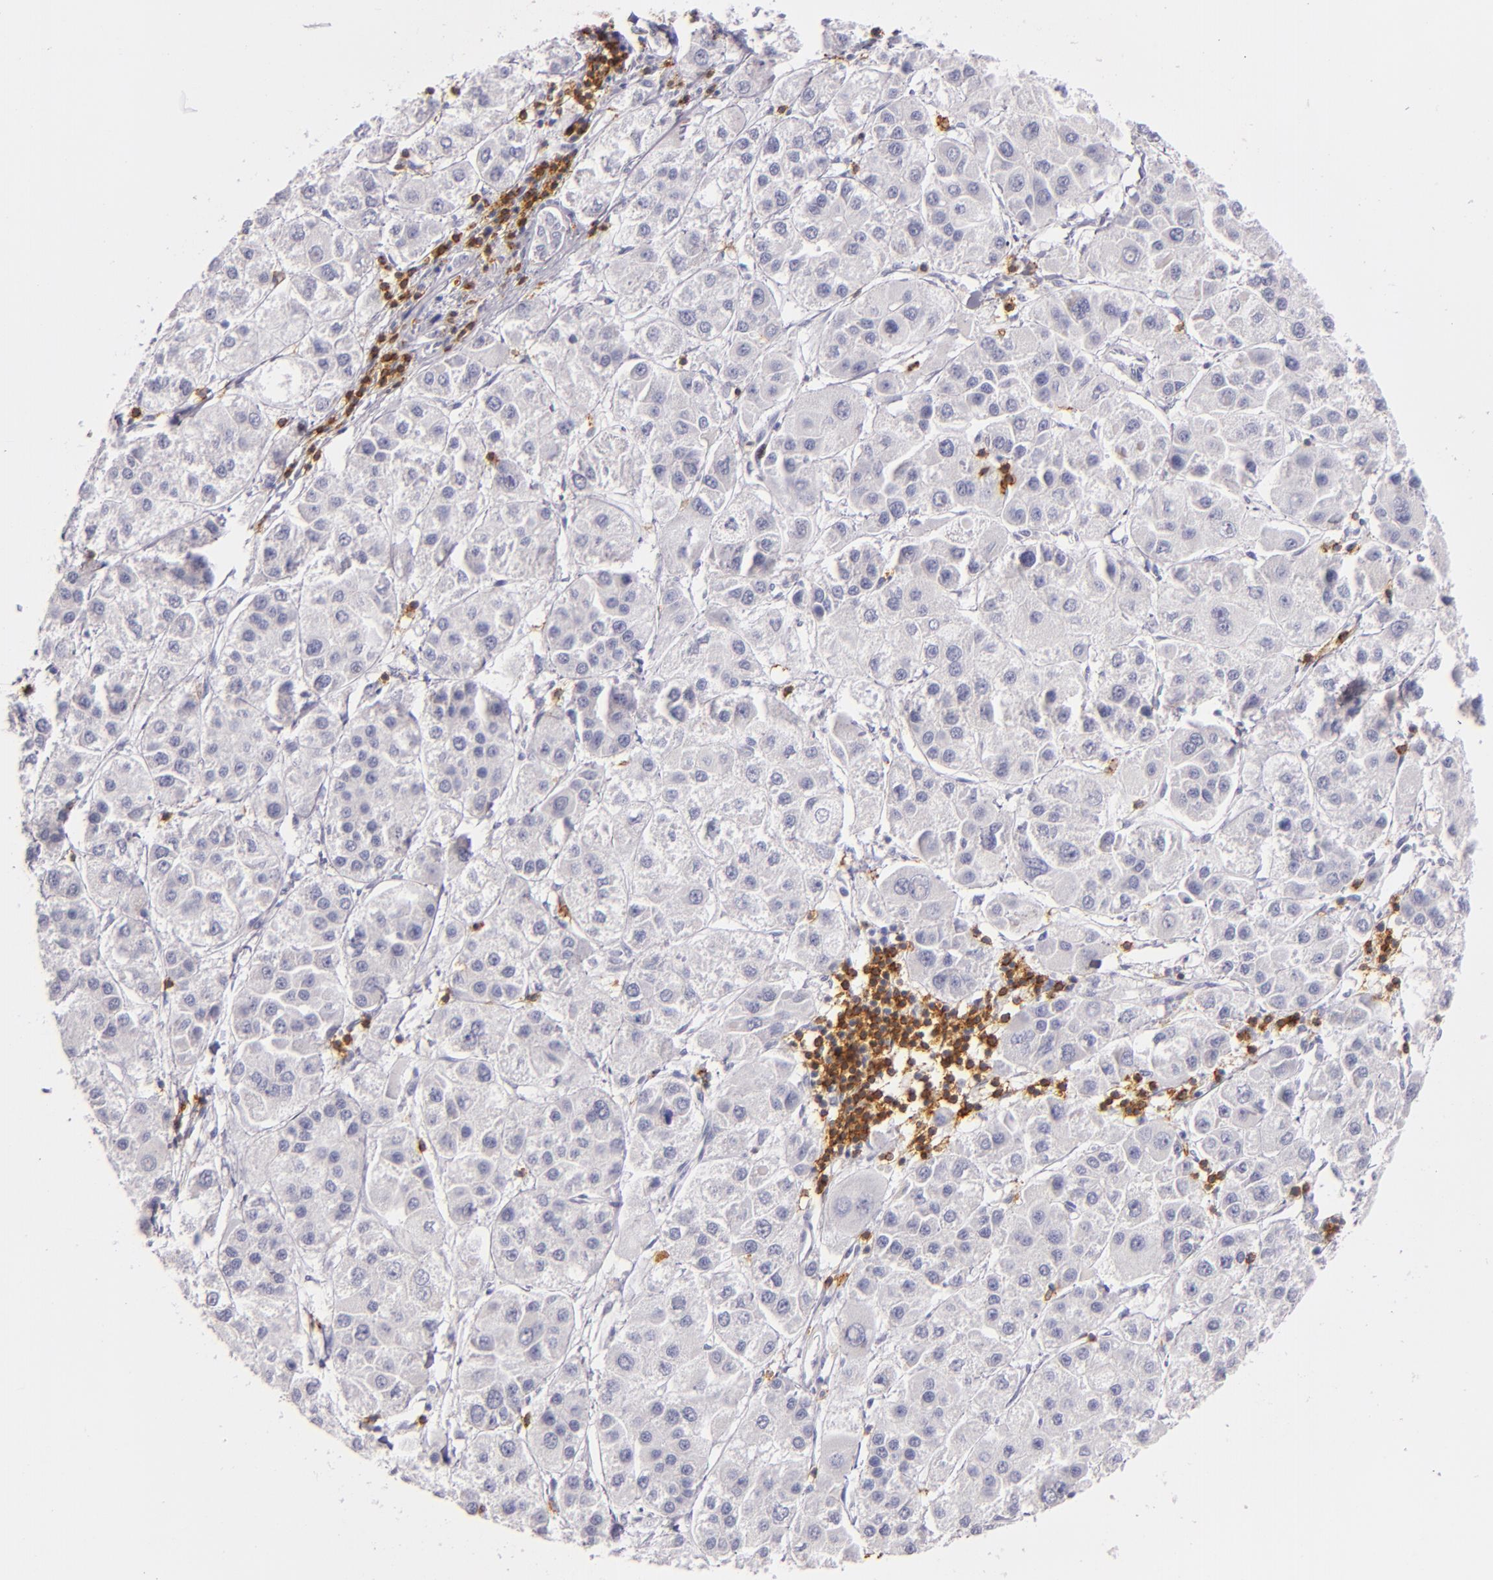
{"staining": {"intensity": "negative", "quantity": "none", "location": "none"}, "tissue": "liver cancer", "cell_type": "Tumor cells", "image_type": "cancer", "snomed": [{"axis": "morphology", "description": "Carcinoma, Hepatocellular, NOS"}, {"axis": "topography", "description": "Liver"}], "caption": "This is an IHC micrograph of human liver cancer (hepatocellular carcinoma). There is no staining in tumor cells.", "gene": "LAT", "patient": {"sex": "female", "age": 85}}